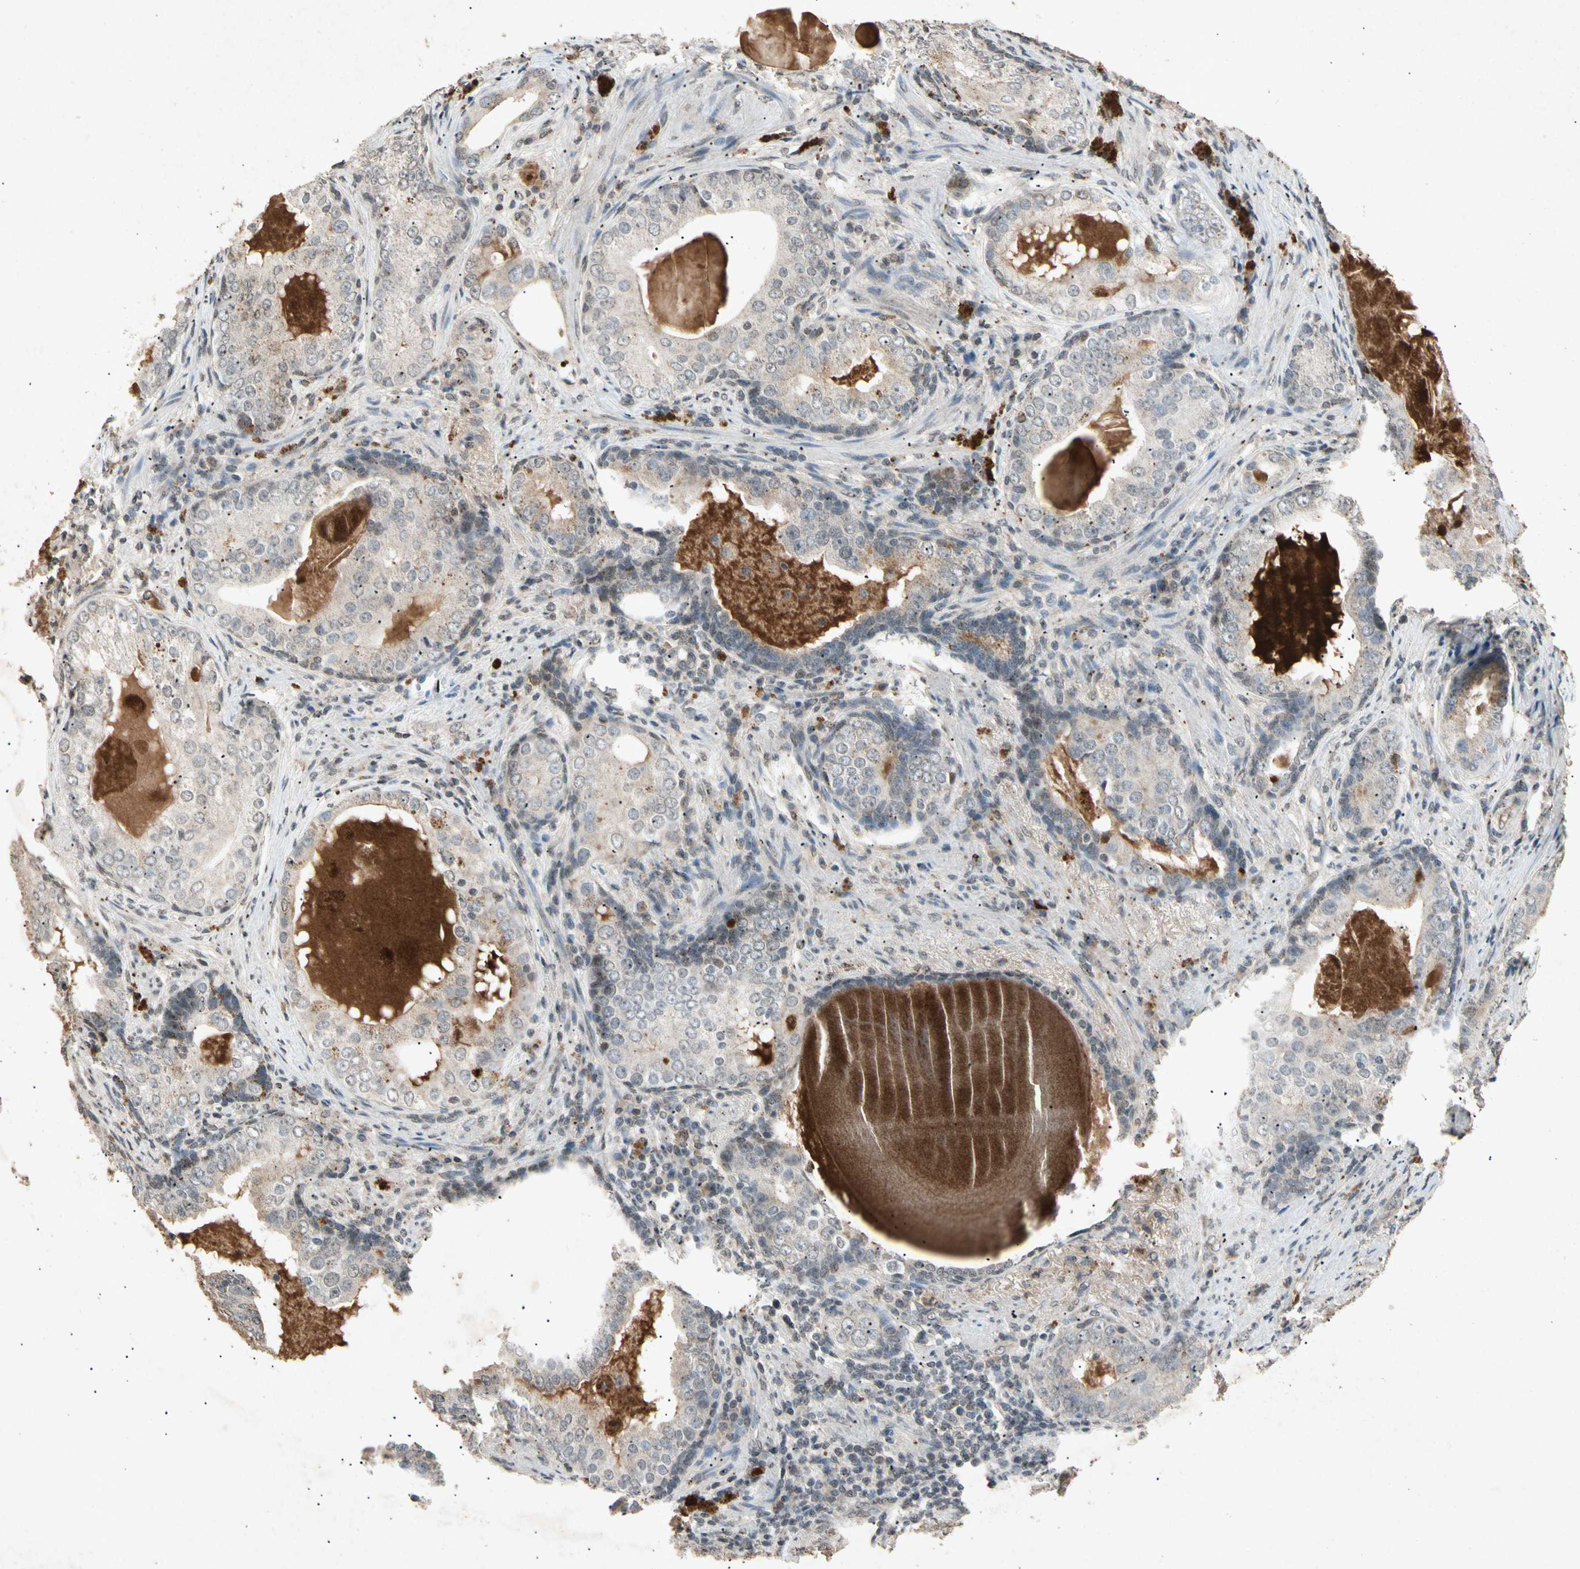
{"staining": {"intensity": "weak", "quantity": "<25%", "location": "cytoplasmic/membranous"}, "tissue": "prostate cancer", "cell_type": "Tumor cells", "image_type": "cancer", "snomed": [{"axis": "morphology", "description": "Adenocarcinoma, High grade"}, {"axis": "topography", "description": "Prostate"}], "caption": "A high-resolution photomicrograph shows IHC staining of prostate cancer, which shows no significant positivity in tumor cells.", "gene": "CP", "patient": {"sex": "male", "age": 66}}